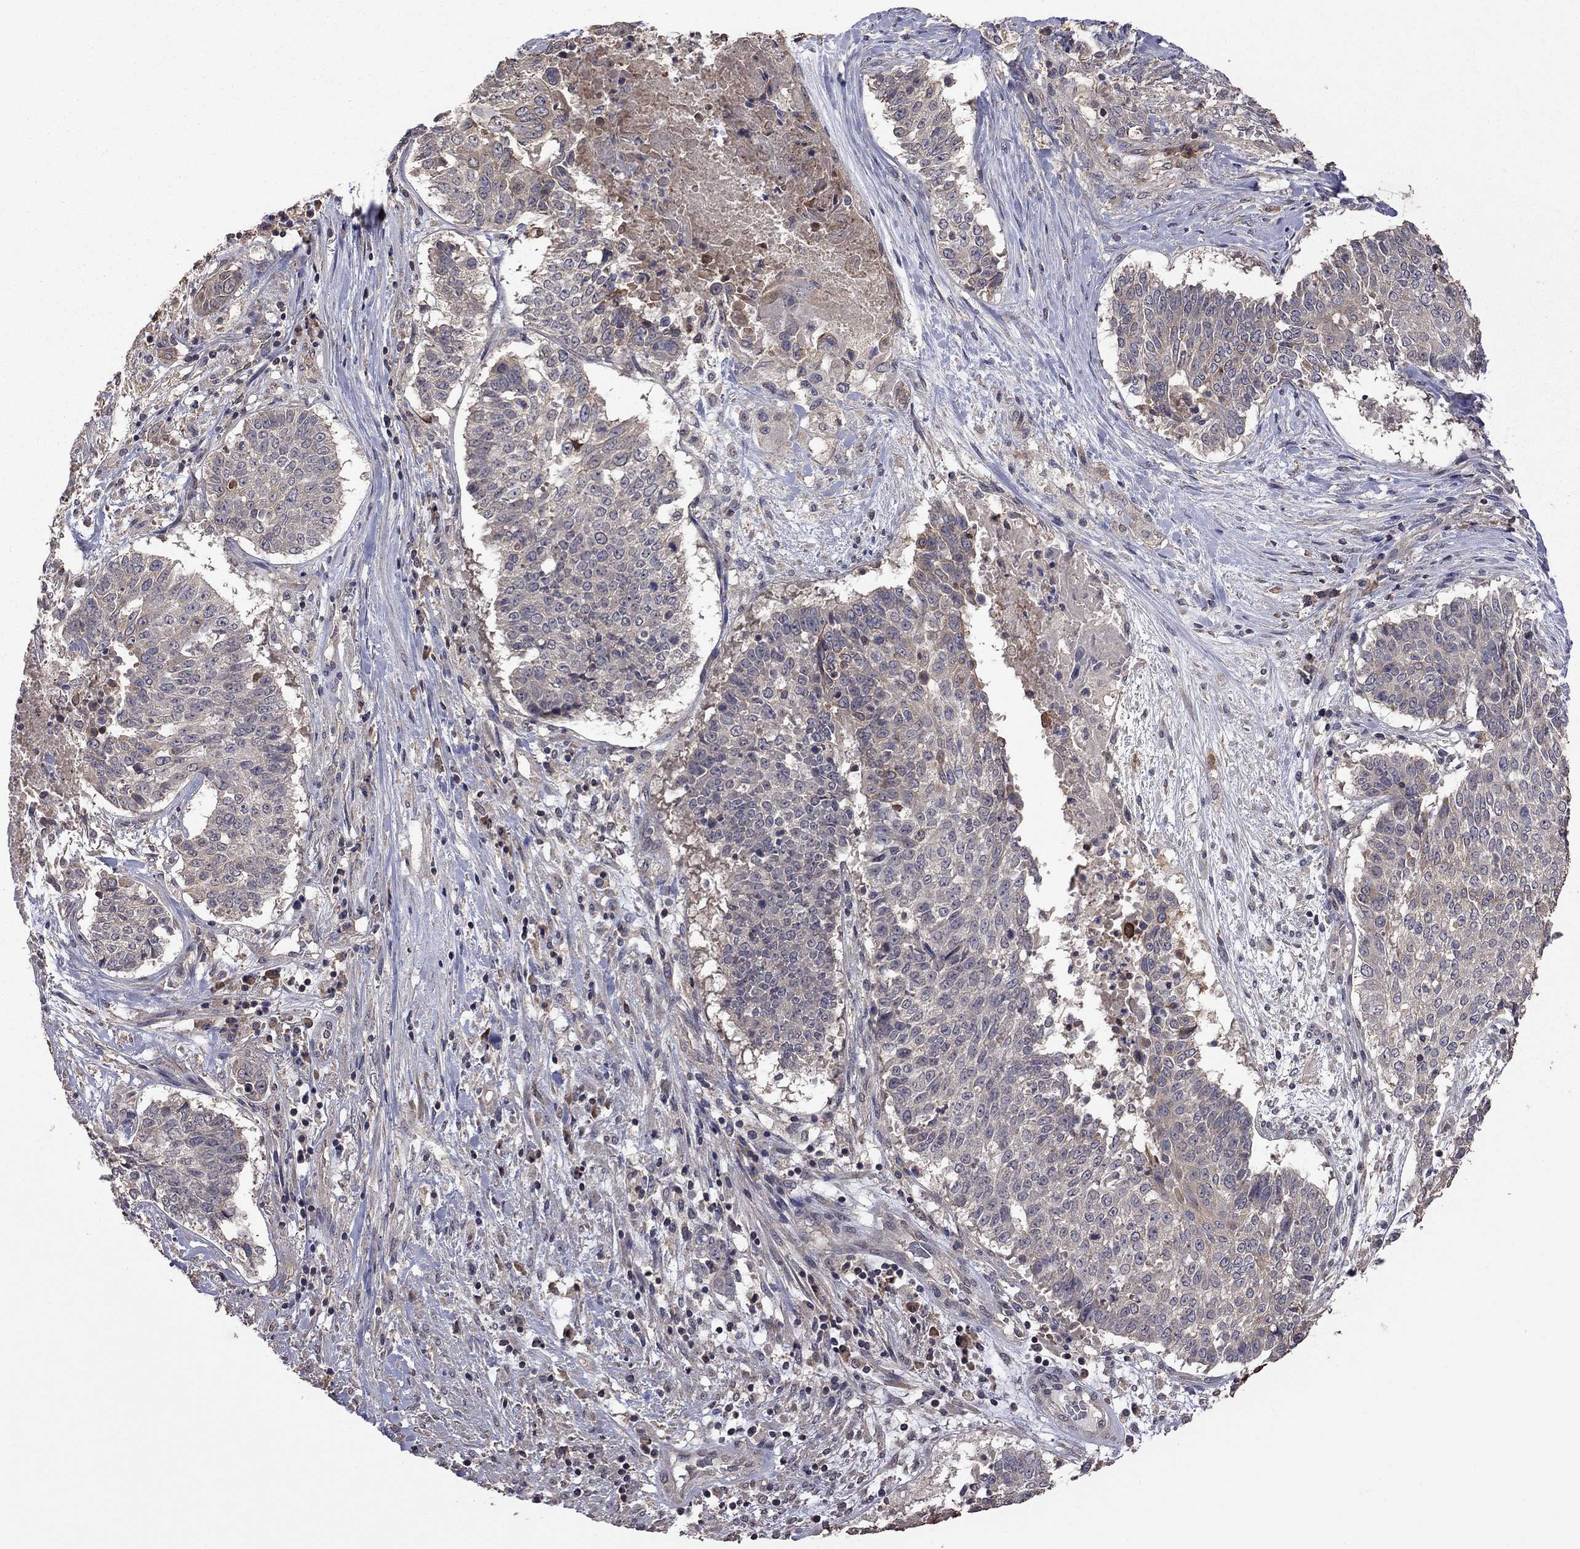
{"staining": {"intensity": "negative", "quantity": "none", "location": "none"}, "tissue": "lung cancer", "cell_type": "Tumor cells", "image_type": "cancer", "snomed": [{"axis": "morphology", "description": "Squamous cell carcinoma, NOS"}, {"axis": "topography", "description": "Lung"}], "caption": "A micrograph of squamous cell carcinoma (lung) stained for a protein shows no brown staining in tumor cells.", "gene": "TSNARE1", "patient": {"sex": "male", "age": 64}}